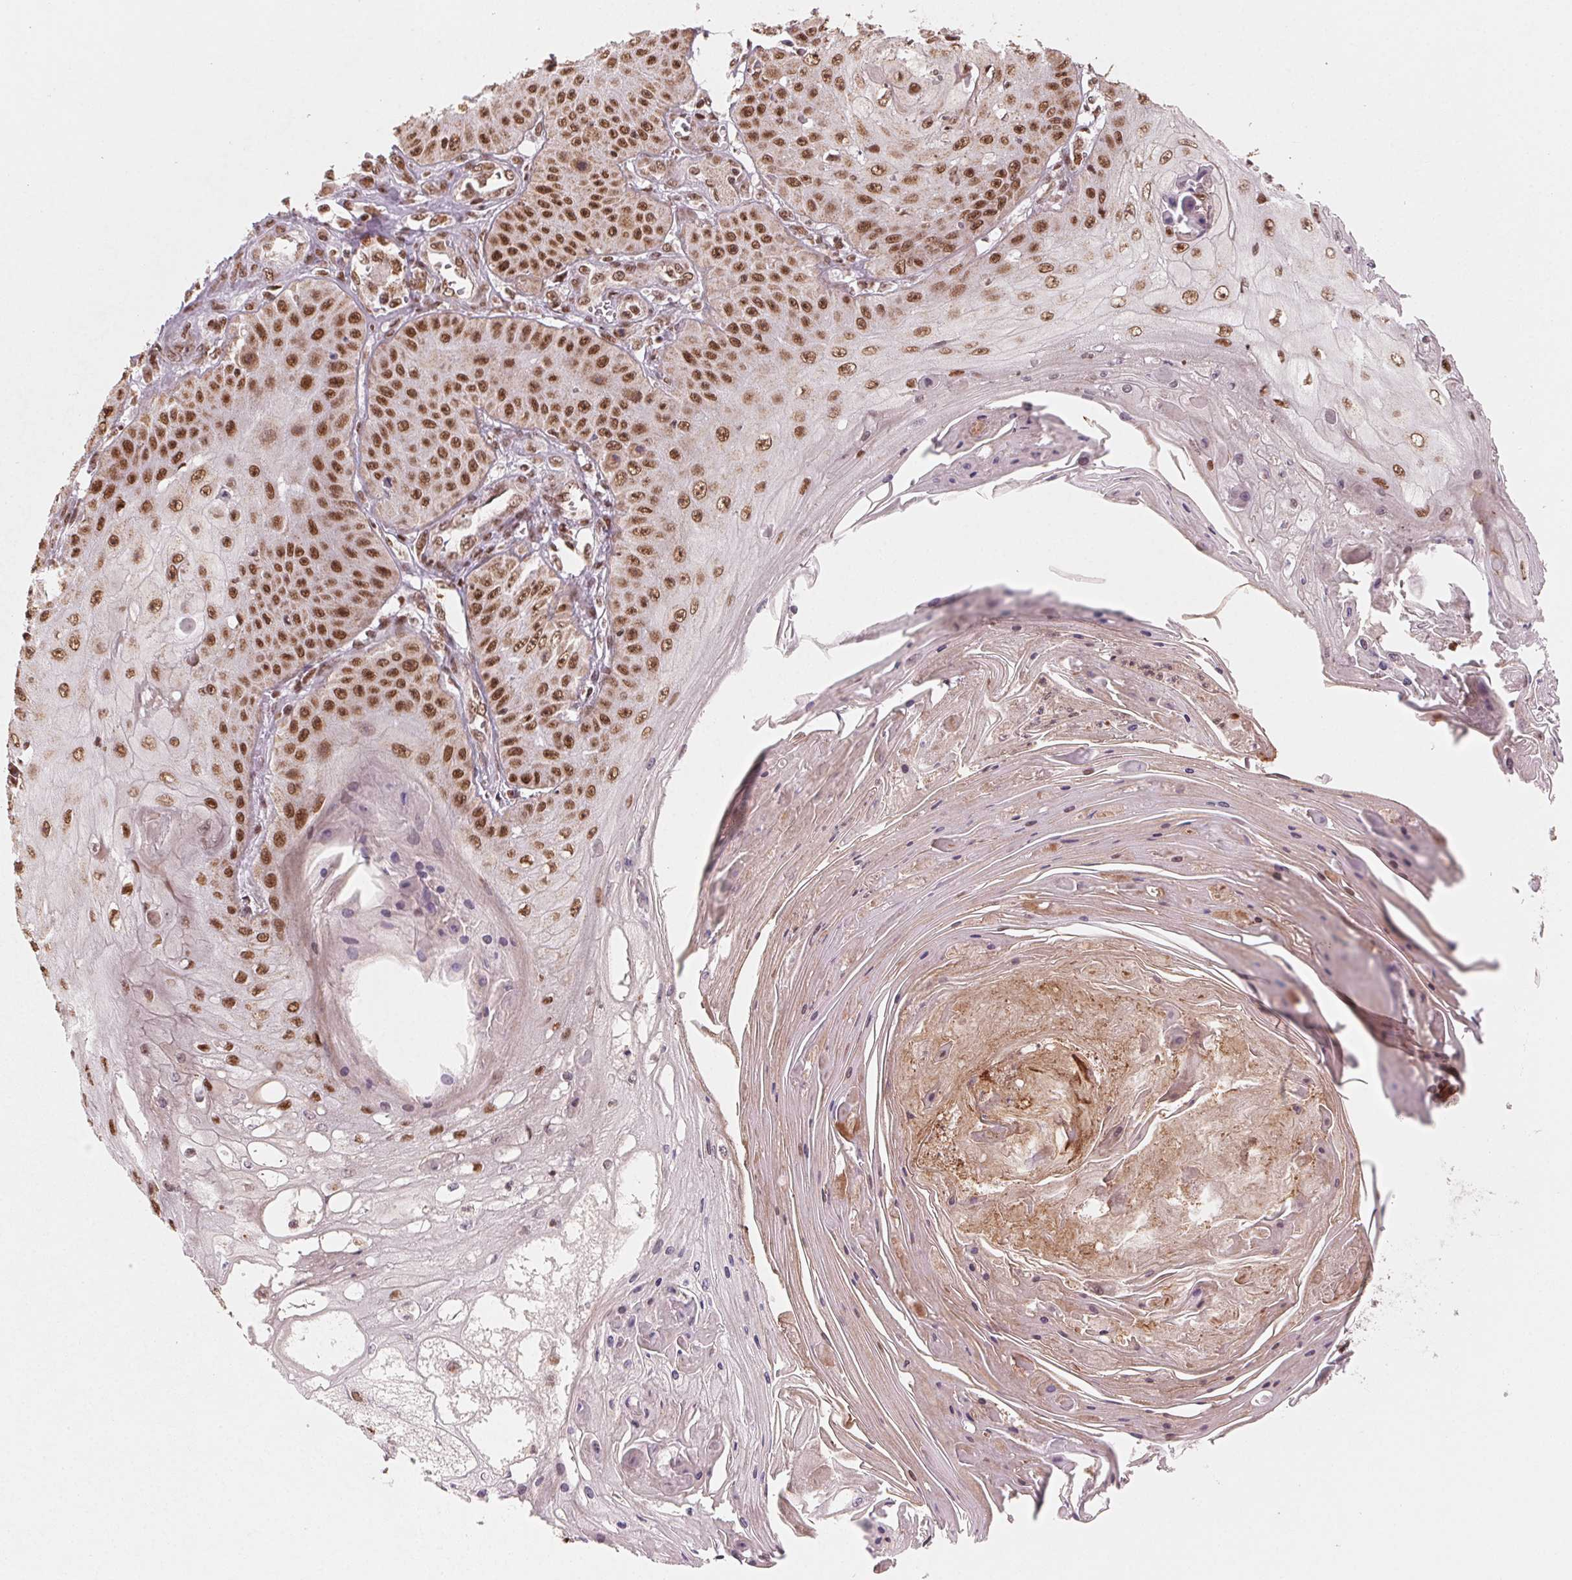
{"staining": {"intensity": "strong", "quantity": ">75%", "location": "nuclear"}, "tissue": "skin cancer", "cell_type": "Tumor cells", "image_type": "cancer", "snomed": [{"axis": "morphology", "description": "Squamous cell carcinoma, NOS"}, {"axis": "topography", "description": "Skin"}], "caption": "Protein expression analysis of squamous cell carcinoma (skin) demonstrates strong nuclear staining in about >75% of tumor cells.", "gene": "TOPORS", "patient": {"sex": "male", "age": 70}}